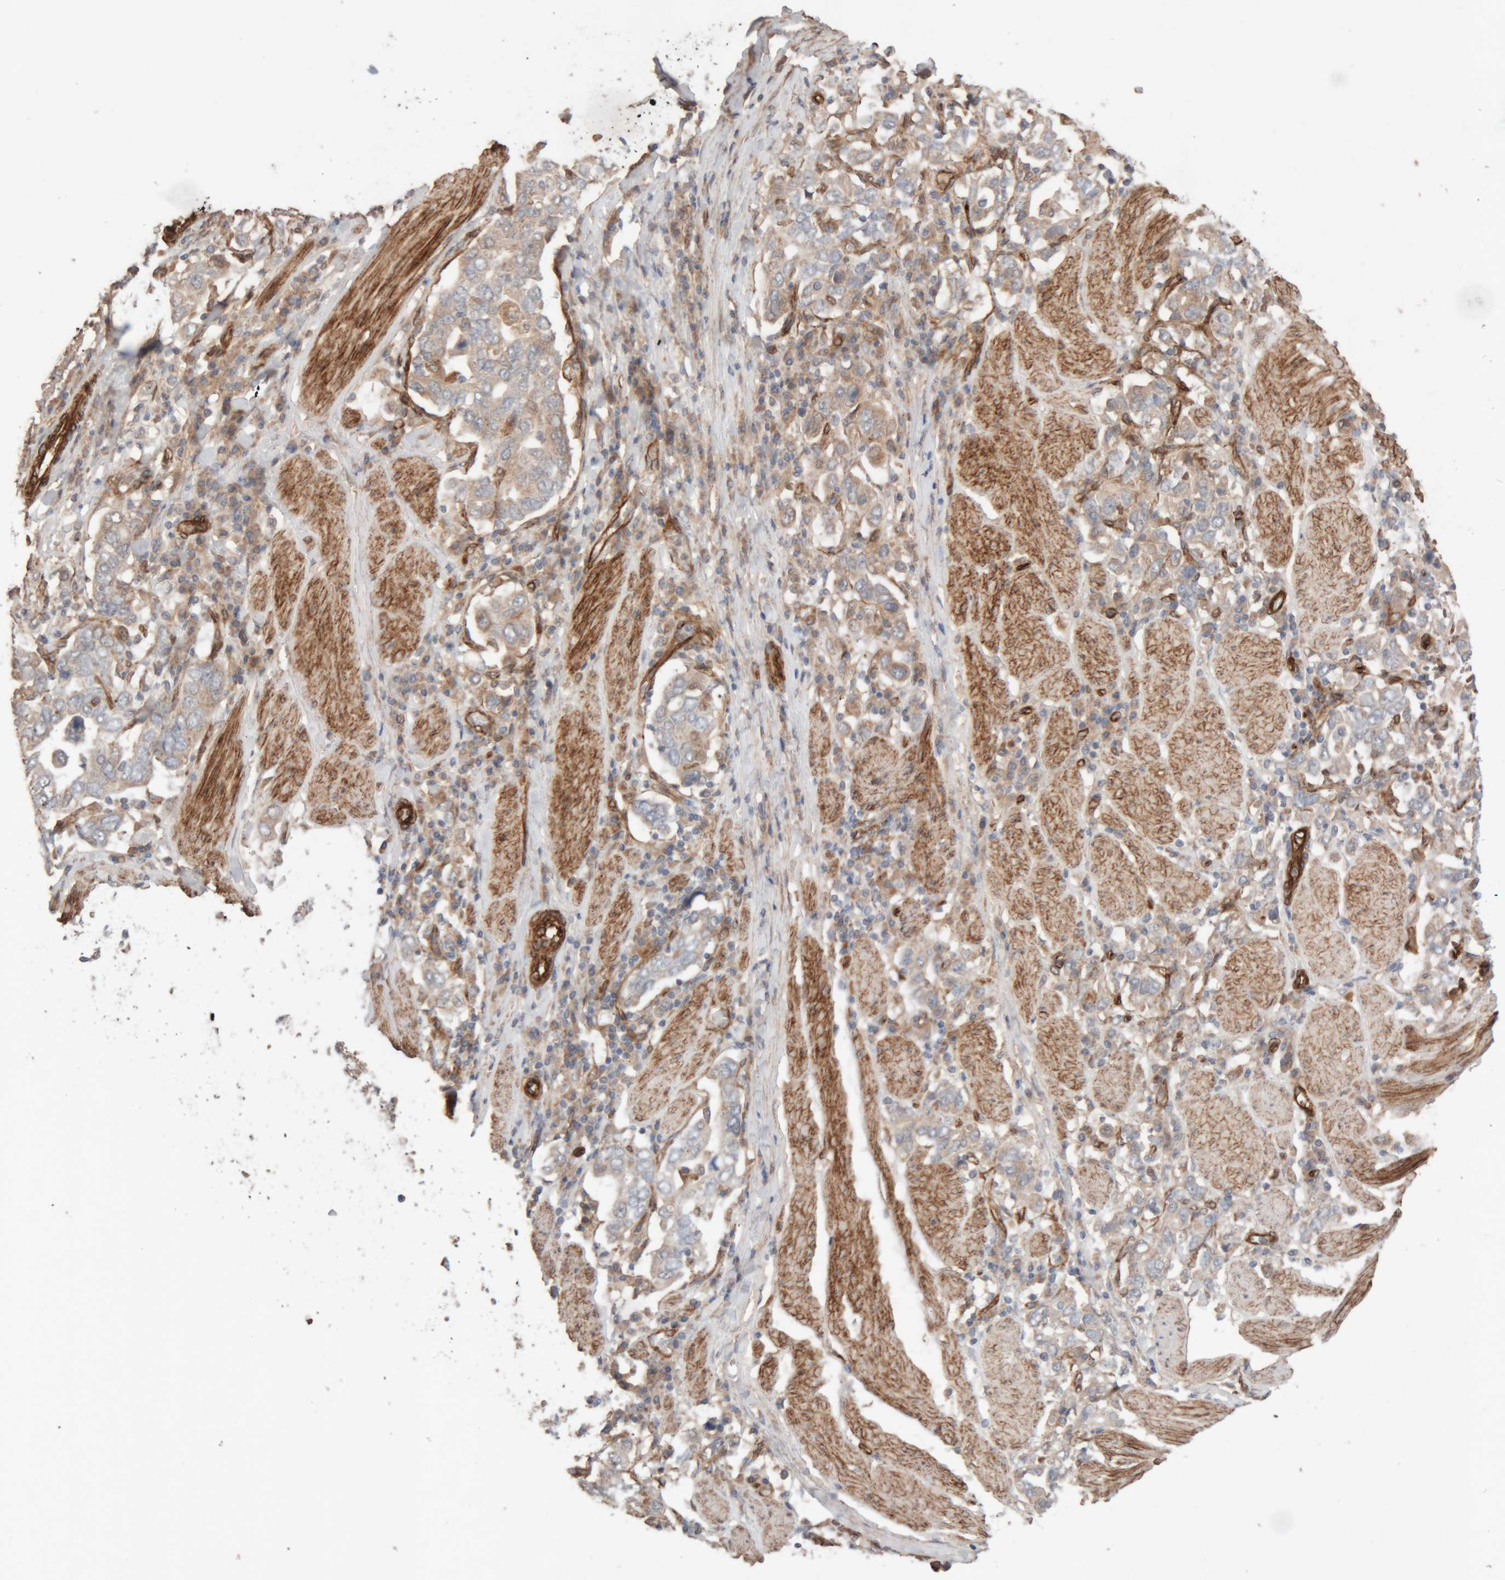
{"staining": {"intensity": "weak", "quantity": "<25%", "location": "cytoplasmic/membranous"}, "tissue": "stomach cancer", "cell_type": "Tumor cells", "image_type": "cancer", "snomed": [{"axis": "morphology", "description": "Adenocarcinoma, NOS"}, {"axis": "topography", "description": "Stomach, upper"}], "caption": "High magnification brightfield microscopy of stomach cancer (adenocarcinoma) stained with DAB (3,3'-diaminobenzidine) (brown) and counterstained with hematoxylin (blue): tumor cells show no significant staining.", "gene": "RAB32", "patient": {"sex": "male", "age": 62}}